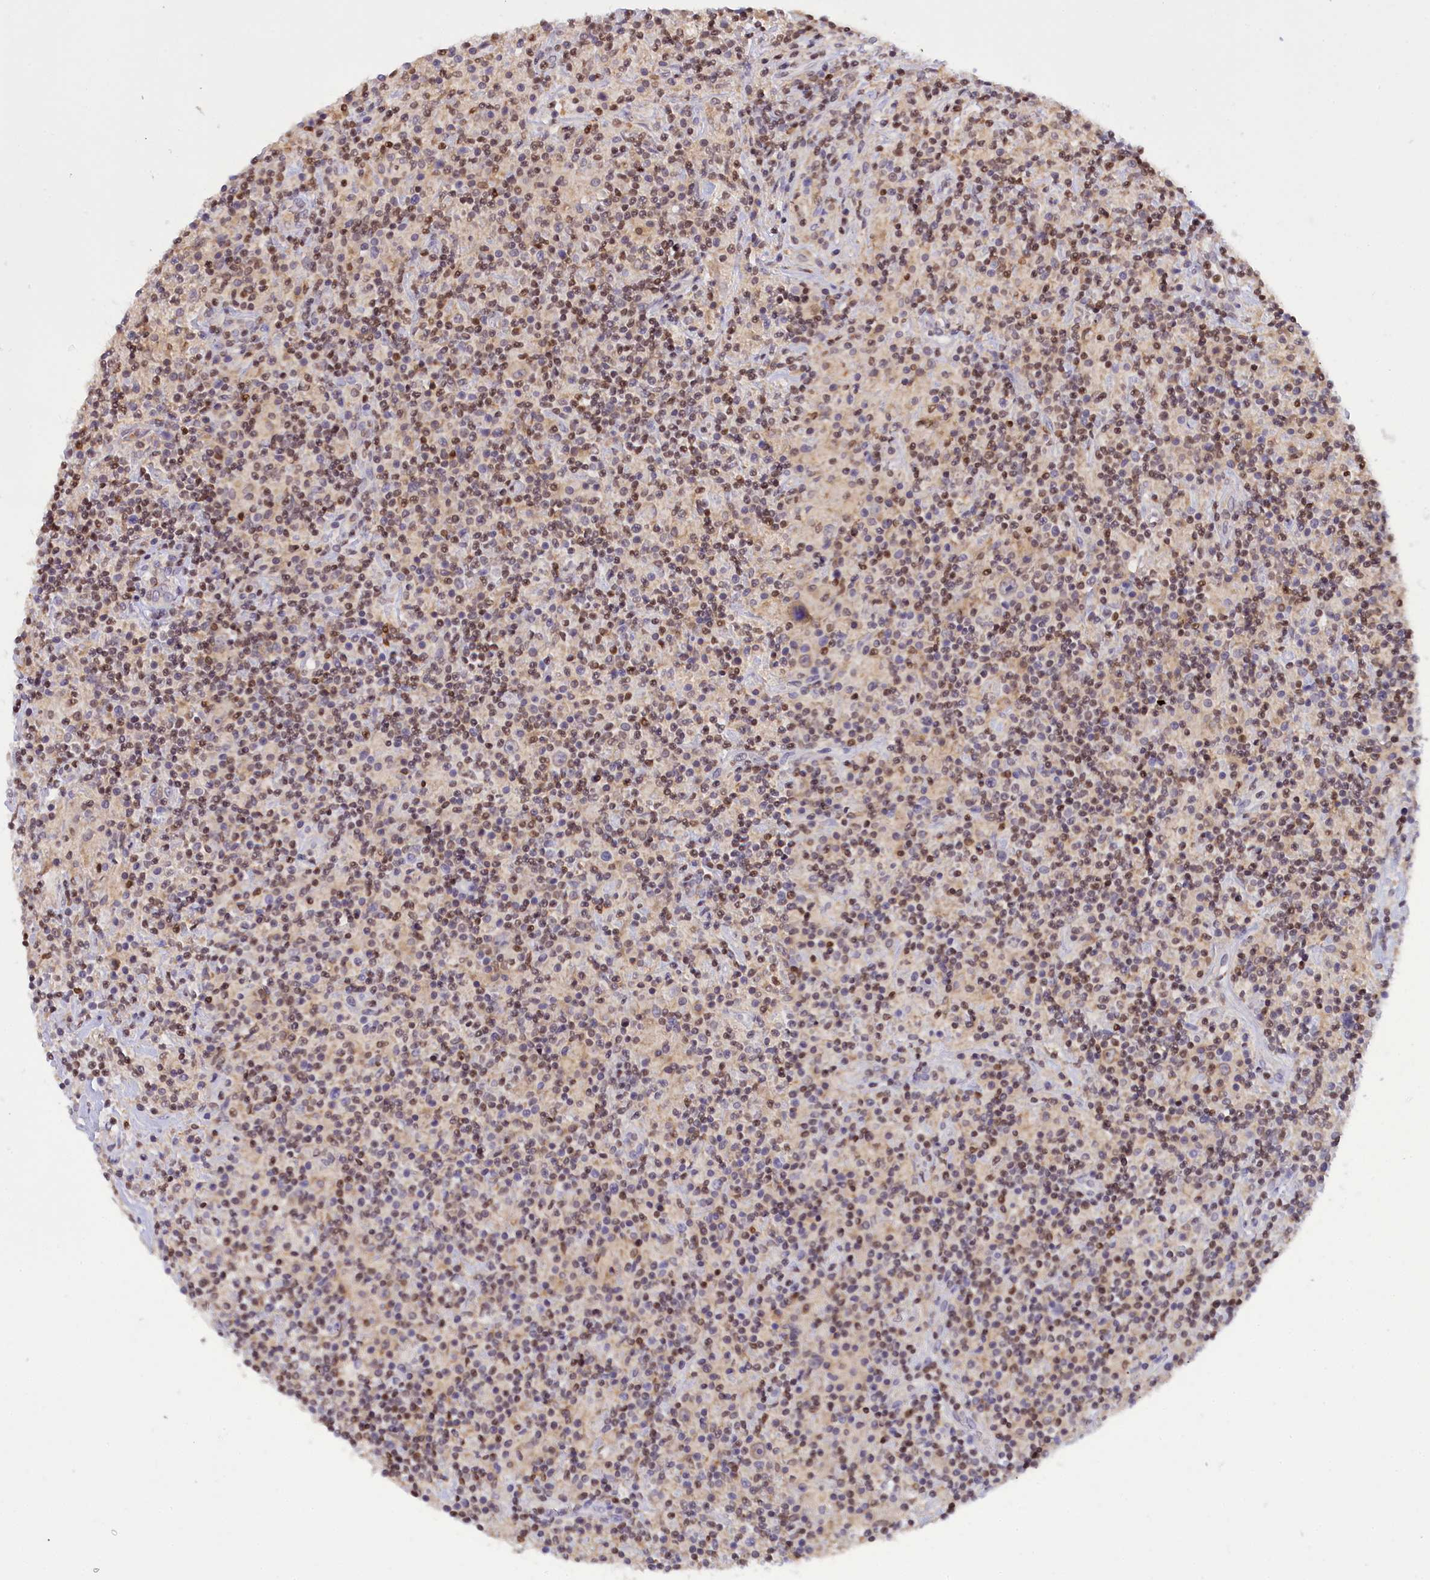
{"staining": {"intensity": "negative", "quantity": "none", "location": "none"}, "tissue": "lymphoma", "cell_type": "Tumor cells", "image_type": "cancer", "snomed": [{"axis": "morphology", "description": "Hodgkin's disease, NOS"}, {"axis": "topography", "description": "Lymph node"}], "caption": "Tumor cells are negative for protein expression in human lymphoma.", "gene": "IZUMO2", "patient": {"sex": "male", "age": 70}}